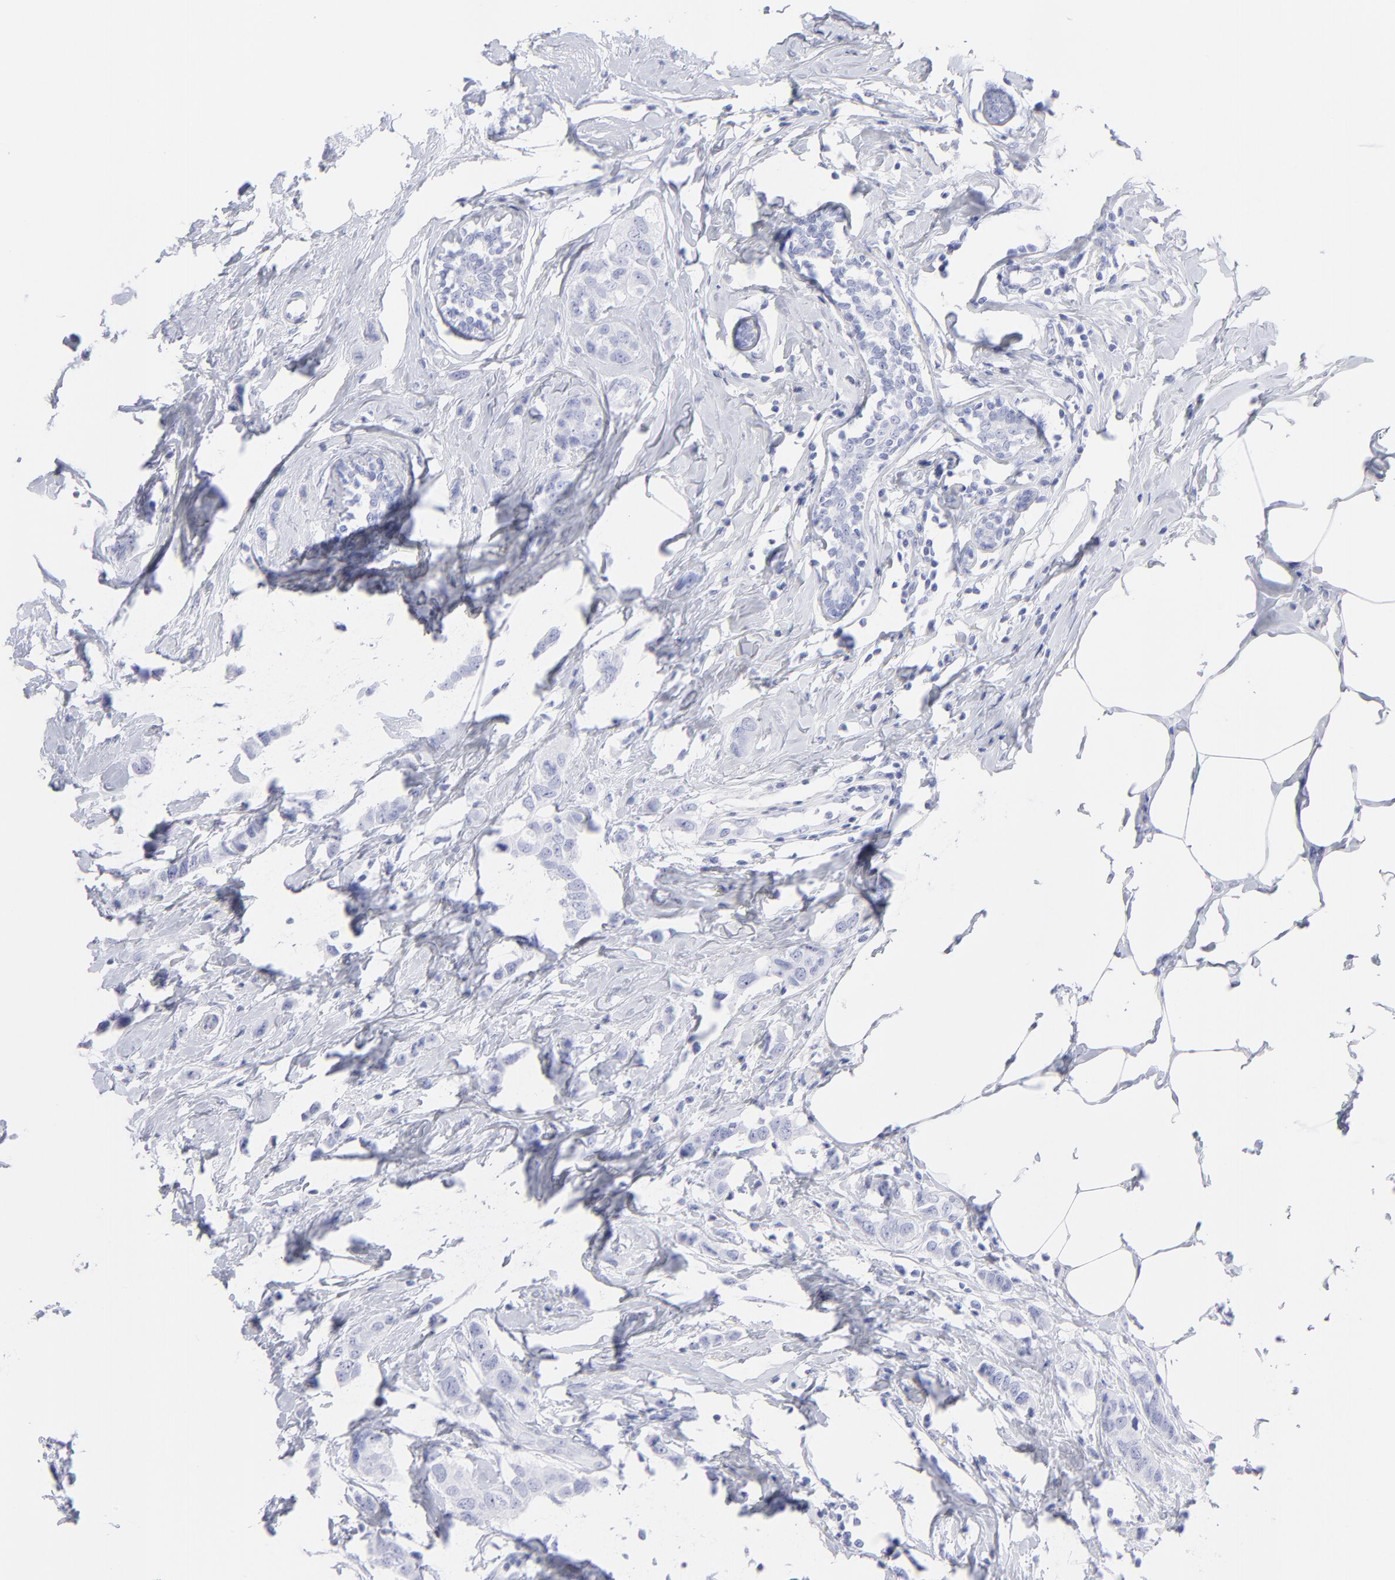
{"staining": {"intensity": "negative", "quantity": "none", "location": "none"}, "tissue": "breast cancer", "cell_type": "Tumor cells", "image_type": "cancer", "snomed": [{"axis": "morphology", "description": "Normal tissue, NOS"}, {"axis": "morphology", "description": "Duct carcinoma"}, {"axis": "topography", "description": "Breast"}], "caption": "Tumor cells are negative for brown protein staining in breast cancer (intraductal carcinoma).", "gene": "F13B", "patient": {"sex": "female", "age": 50}}